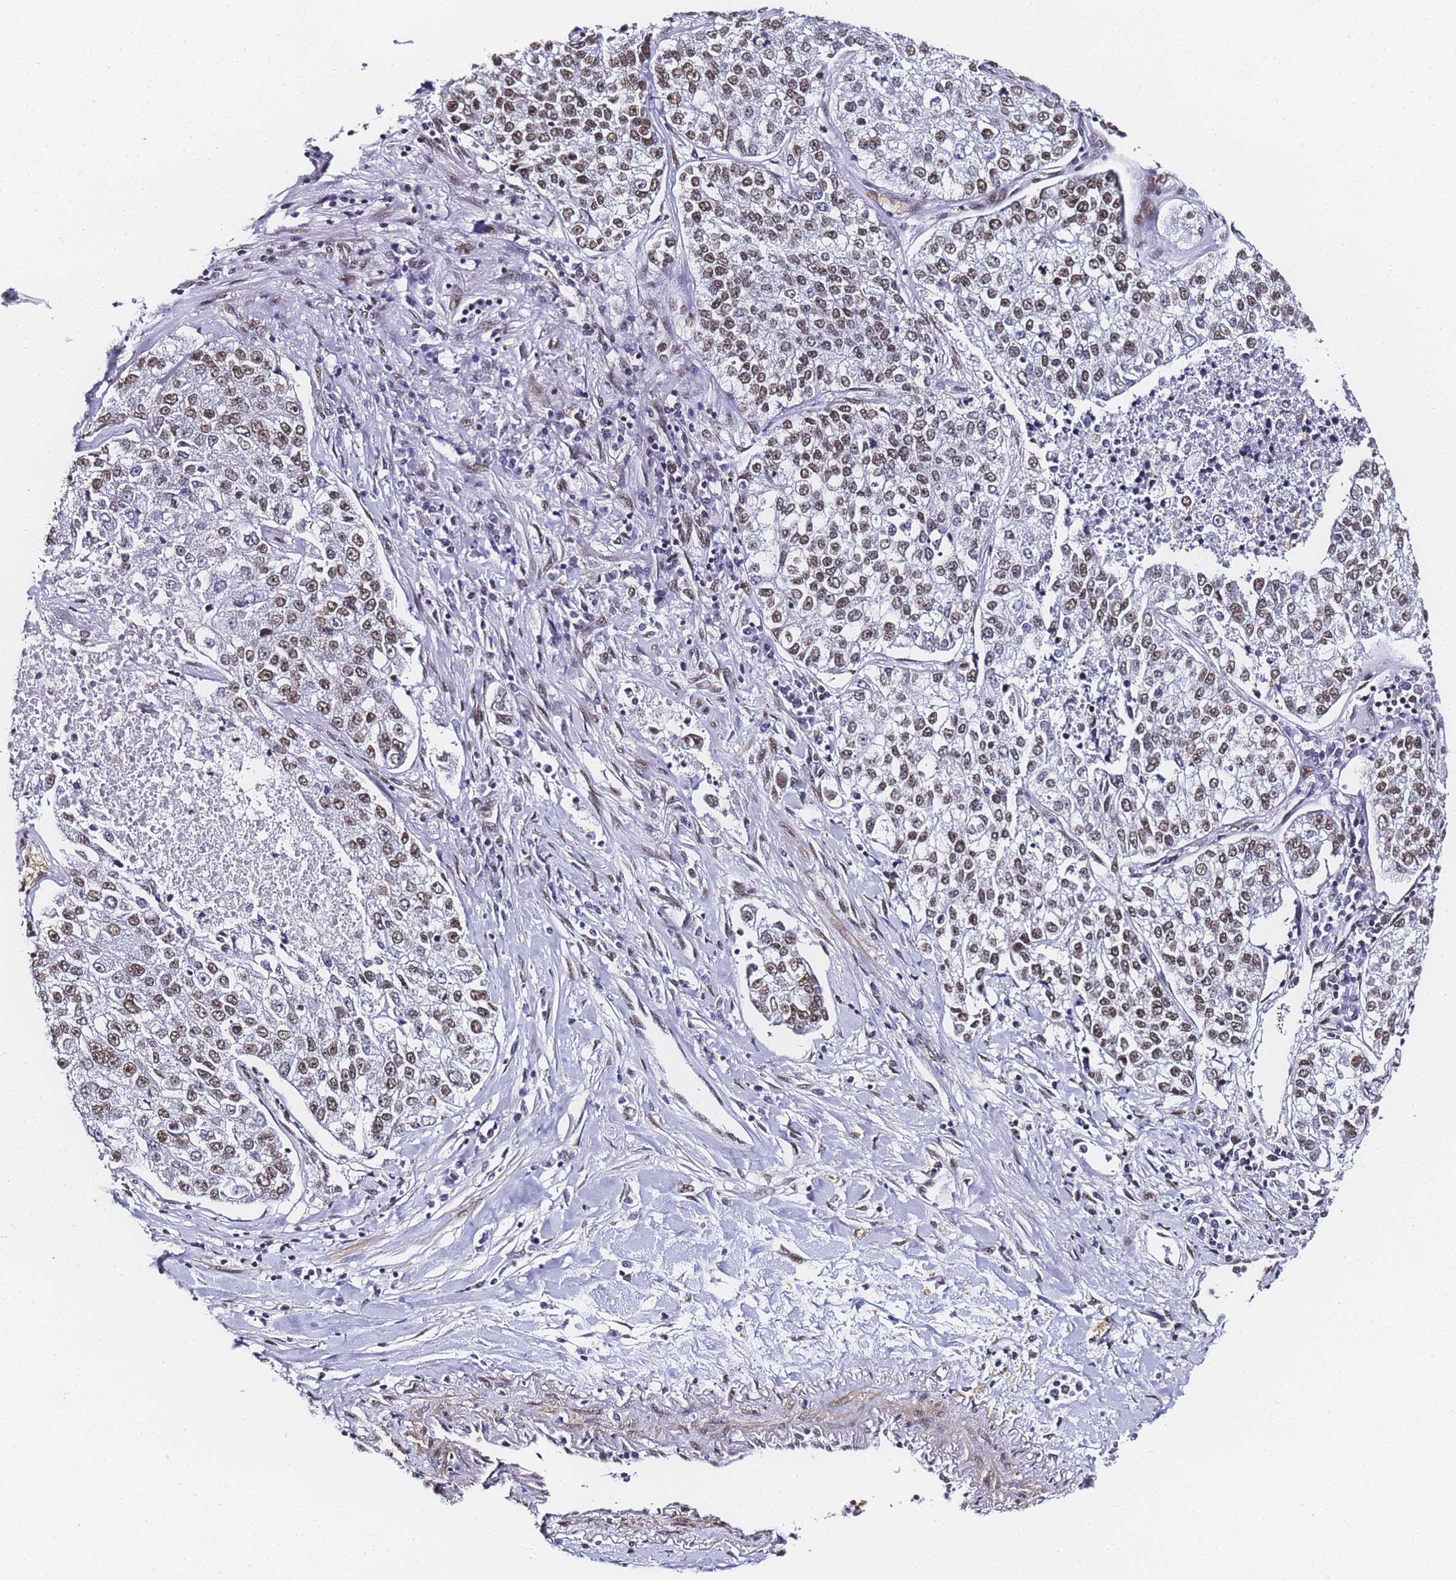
{"staining": {"intensity": "moderate", "quantity": ">75%", "location": "nuclear"}, "tissue": "lung cancer", "cell_type": "Tumor cells", "image_type": "cancer", "snomed": [{"axis": "morphology", "description": "Adenocarcinoma, NOS"}, {"axis": "topography", "description": "Lung"}], "caption": "This photomicrograph reveals IHC staining of human lung cancer, with medium moderate nuclear expression in approximately >75% of tumor cells.", "gene": "POLR1A", "patient": {"sex": "male", "age": 49}}